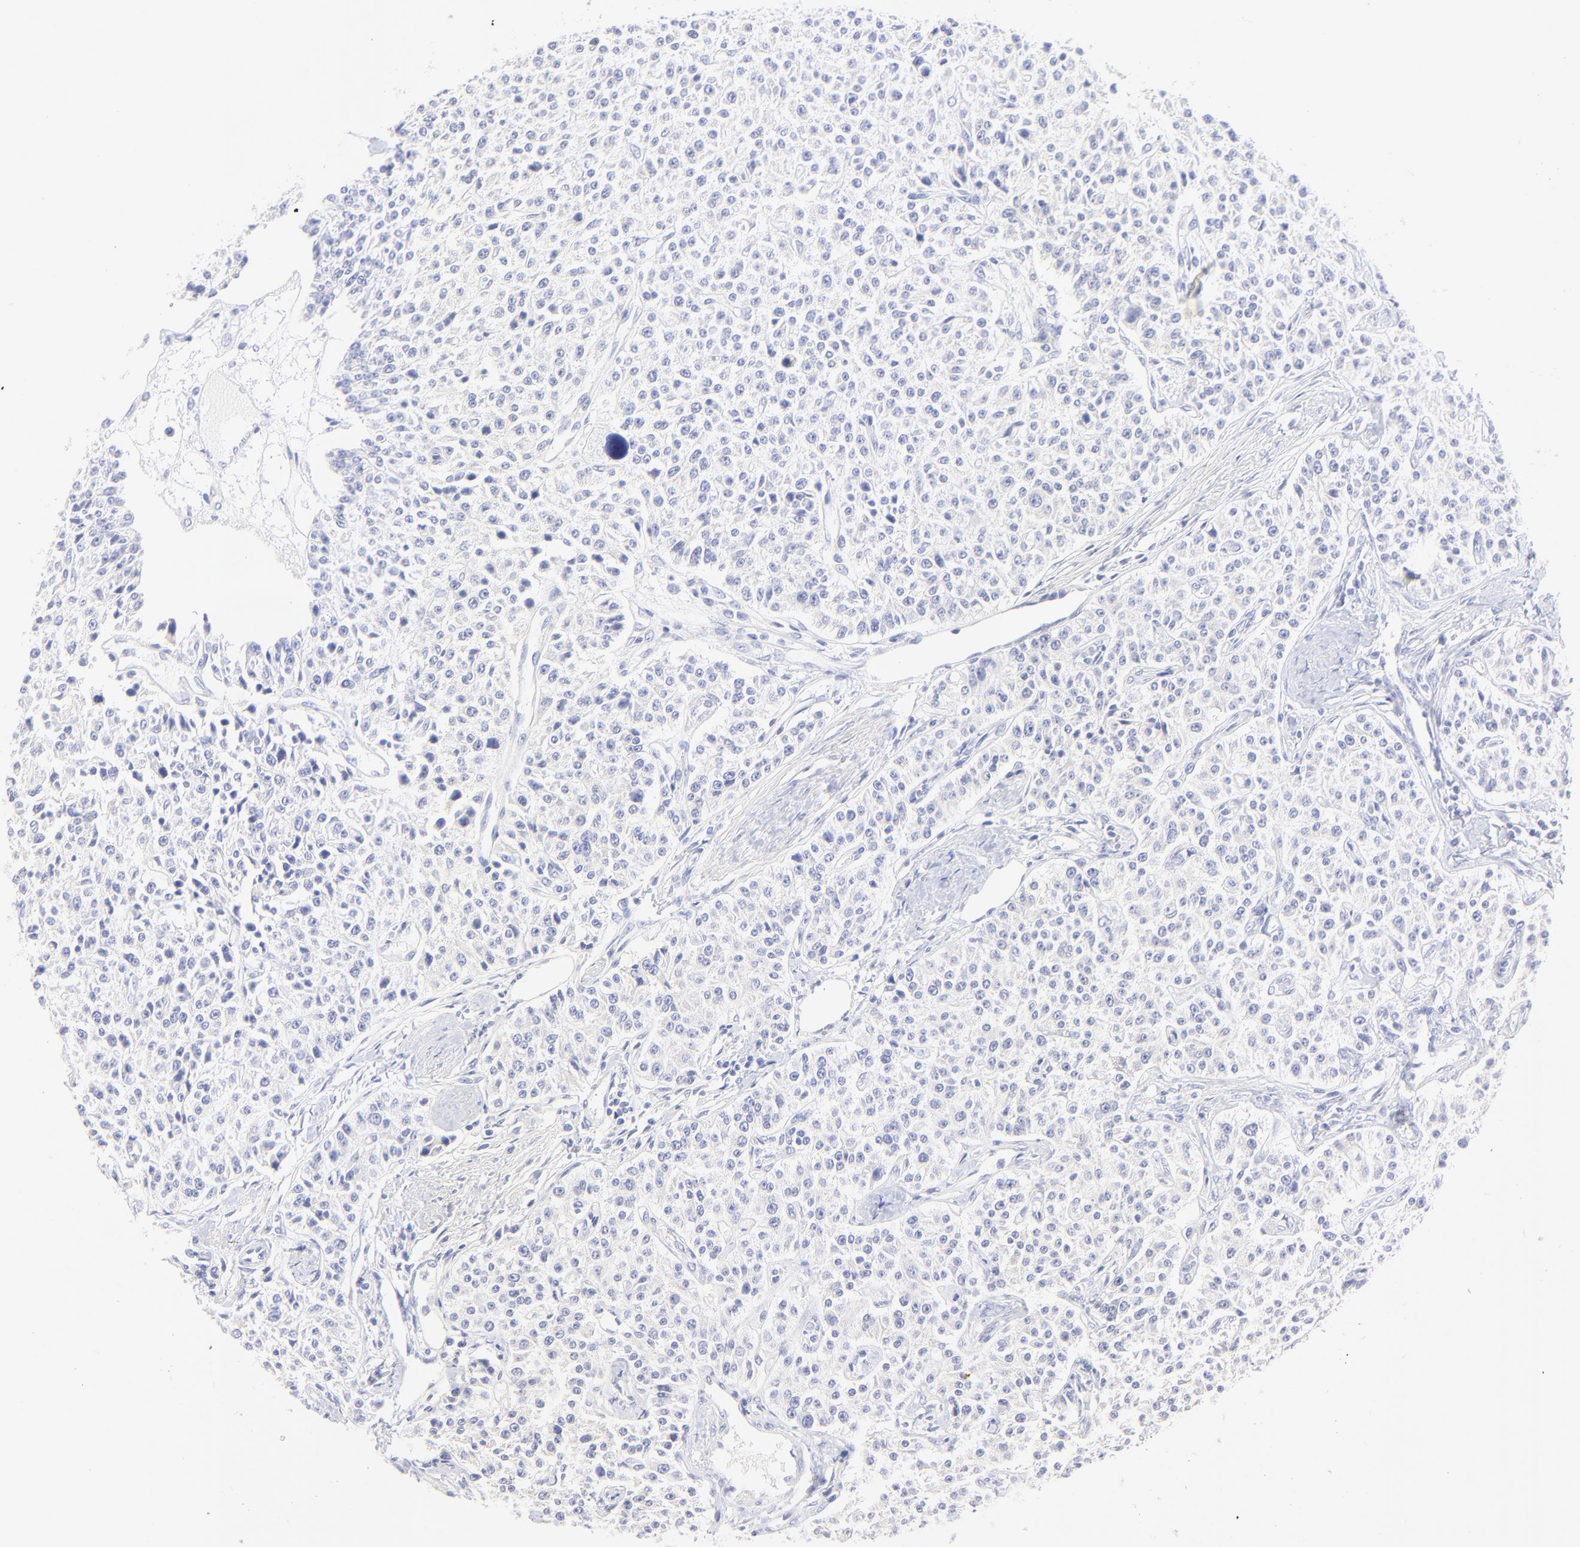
{"staining": {"intensity": "negative", "quantity": "none", "location": "none"}, "tissue": "carcinoid", "cell_type": "Tumor cells", "image_type": "cancer", "snomed": [{"axis": "morphology", "description": "Carcinoid, malignant, NOS"}, {"axis": "topography", "description": "Stomach"}], "caption": "Tumor cells show no significant staining in carcinoid (malignant). (Stains: DAB (3,3'-diaminobenzidine) IHC with hematoxylin counter stain, Microscopy: brightfield microscopy at high magnification).", "gene": "EBP", "patient": {"sex": "female", "age": 76}}